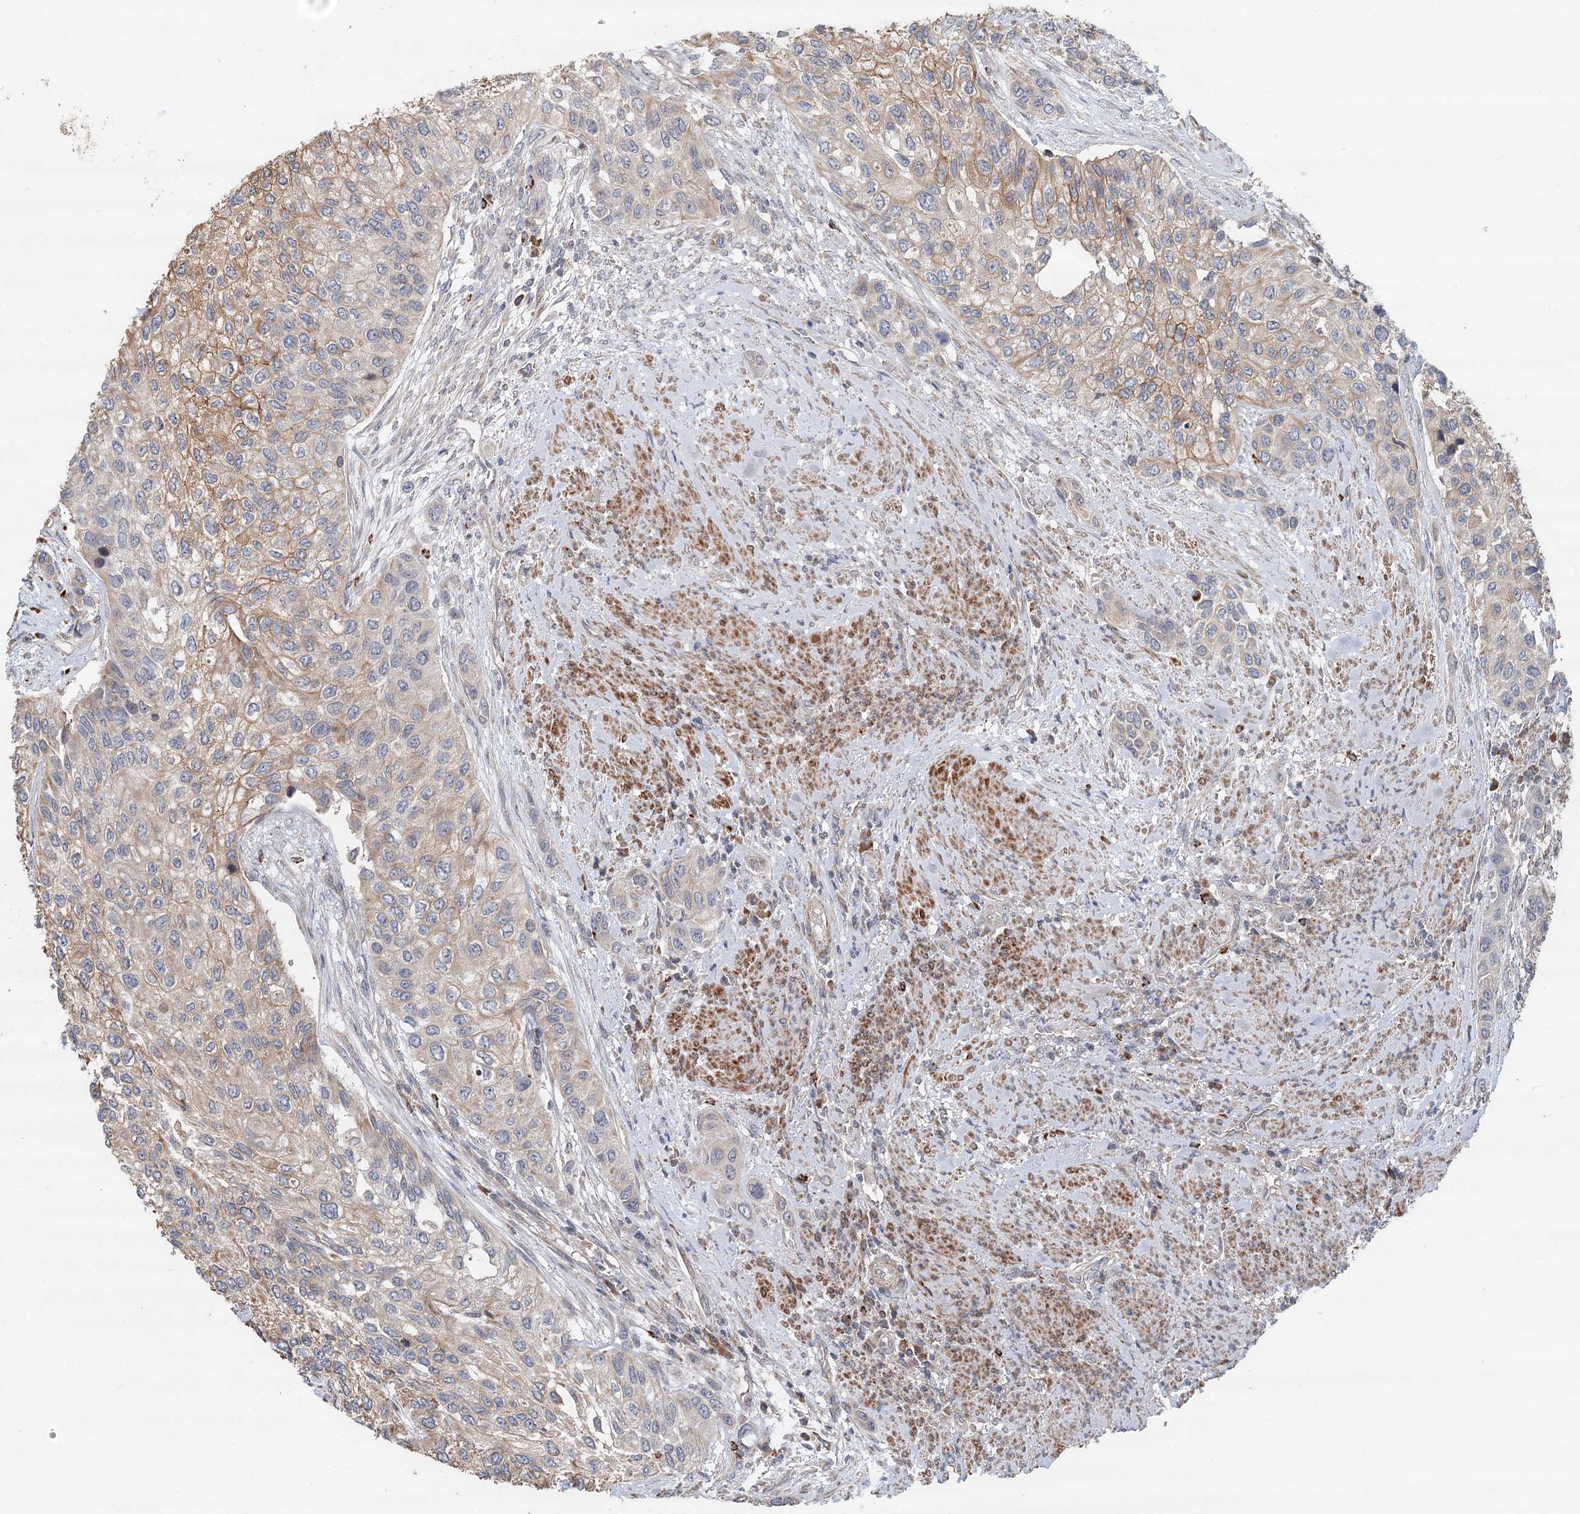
{"staining": {"intensity": "moderate", "quantity": "<25%", "location": "cytoplasmic/membranous"}, "tissue": "urothelial cancer", "cell_type": "Tumor cells", "image_type": "cancer", "snomed": [{"axis": "morphology", "description": "Normal tissue, NOS"}, {"axis": "morphology", "description": "Urothelial carcinoma, High grade"}, {"axis": "topography", "description": "Vascular tissue"}, {"axis": "topography", "description": "Urinary bladder"}], "caption": "Immunohistochemistry image of human urothelial cancer stained for a protein (brown), which demonstrates low levels of moderate cytoplasmic/membranous staining in about <25% of tumor cells.", "gene": "RNF111", "patient": {"sex": "female", "age": 56}}